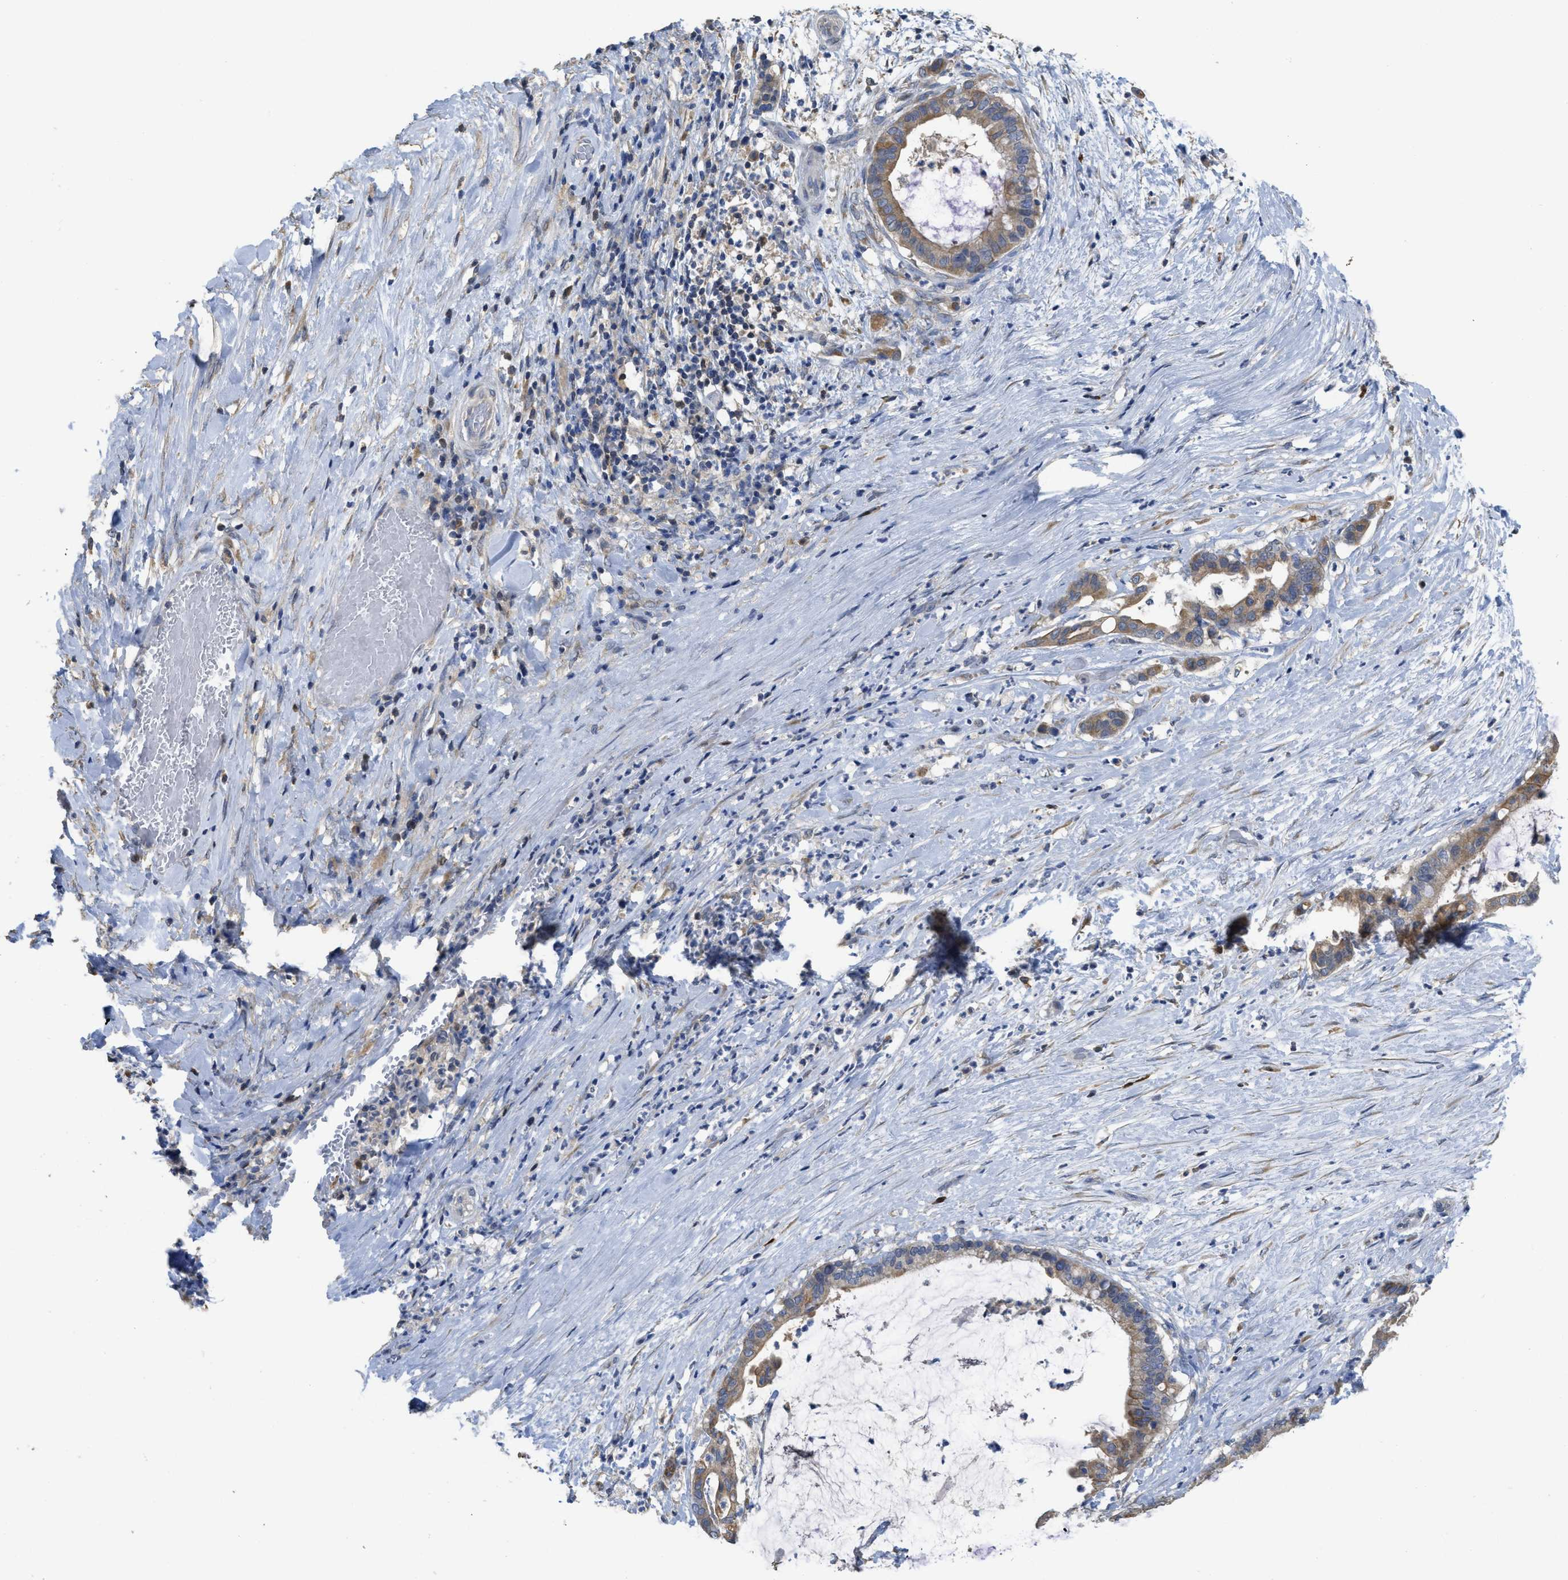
{"staining": {"intensity": "moderate", "quantity": ">75%", "location": "cytoplasmic/membranous"}, "tissue": "pancreatic cancer", "cell_type": "Tumor cells", "image_type": "cancer", "snomed": [{"axis": "morphology", "description": "Adenocarcinoma, NOS"}, {"axis": "topography", "description": "Pancreas"}], "caption": "A micrograph of pancreatic cancer (adenocarcinoma) stained for a protein displays moderate cytoplasmic/membranous brown staining in tumor cells. (brown staining indicates protein expression, while blue staining denotes nuclei).", "gene": "SFXN2", "patient": {"sex": "male", "age": 41}}